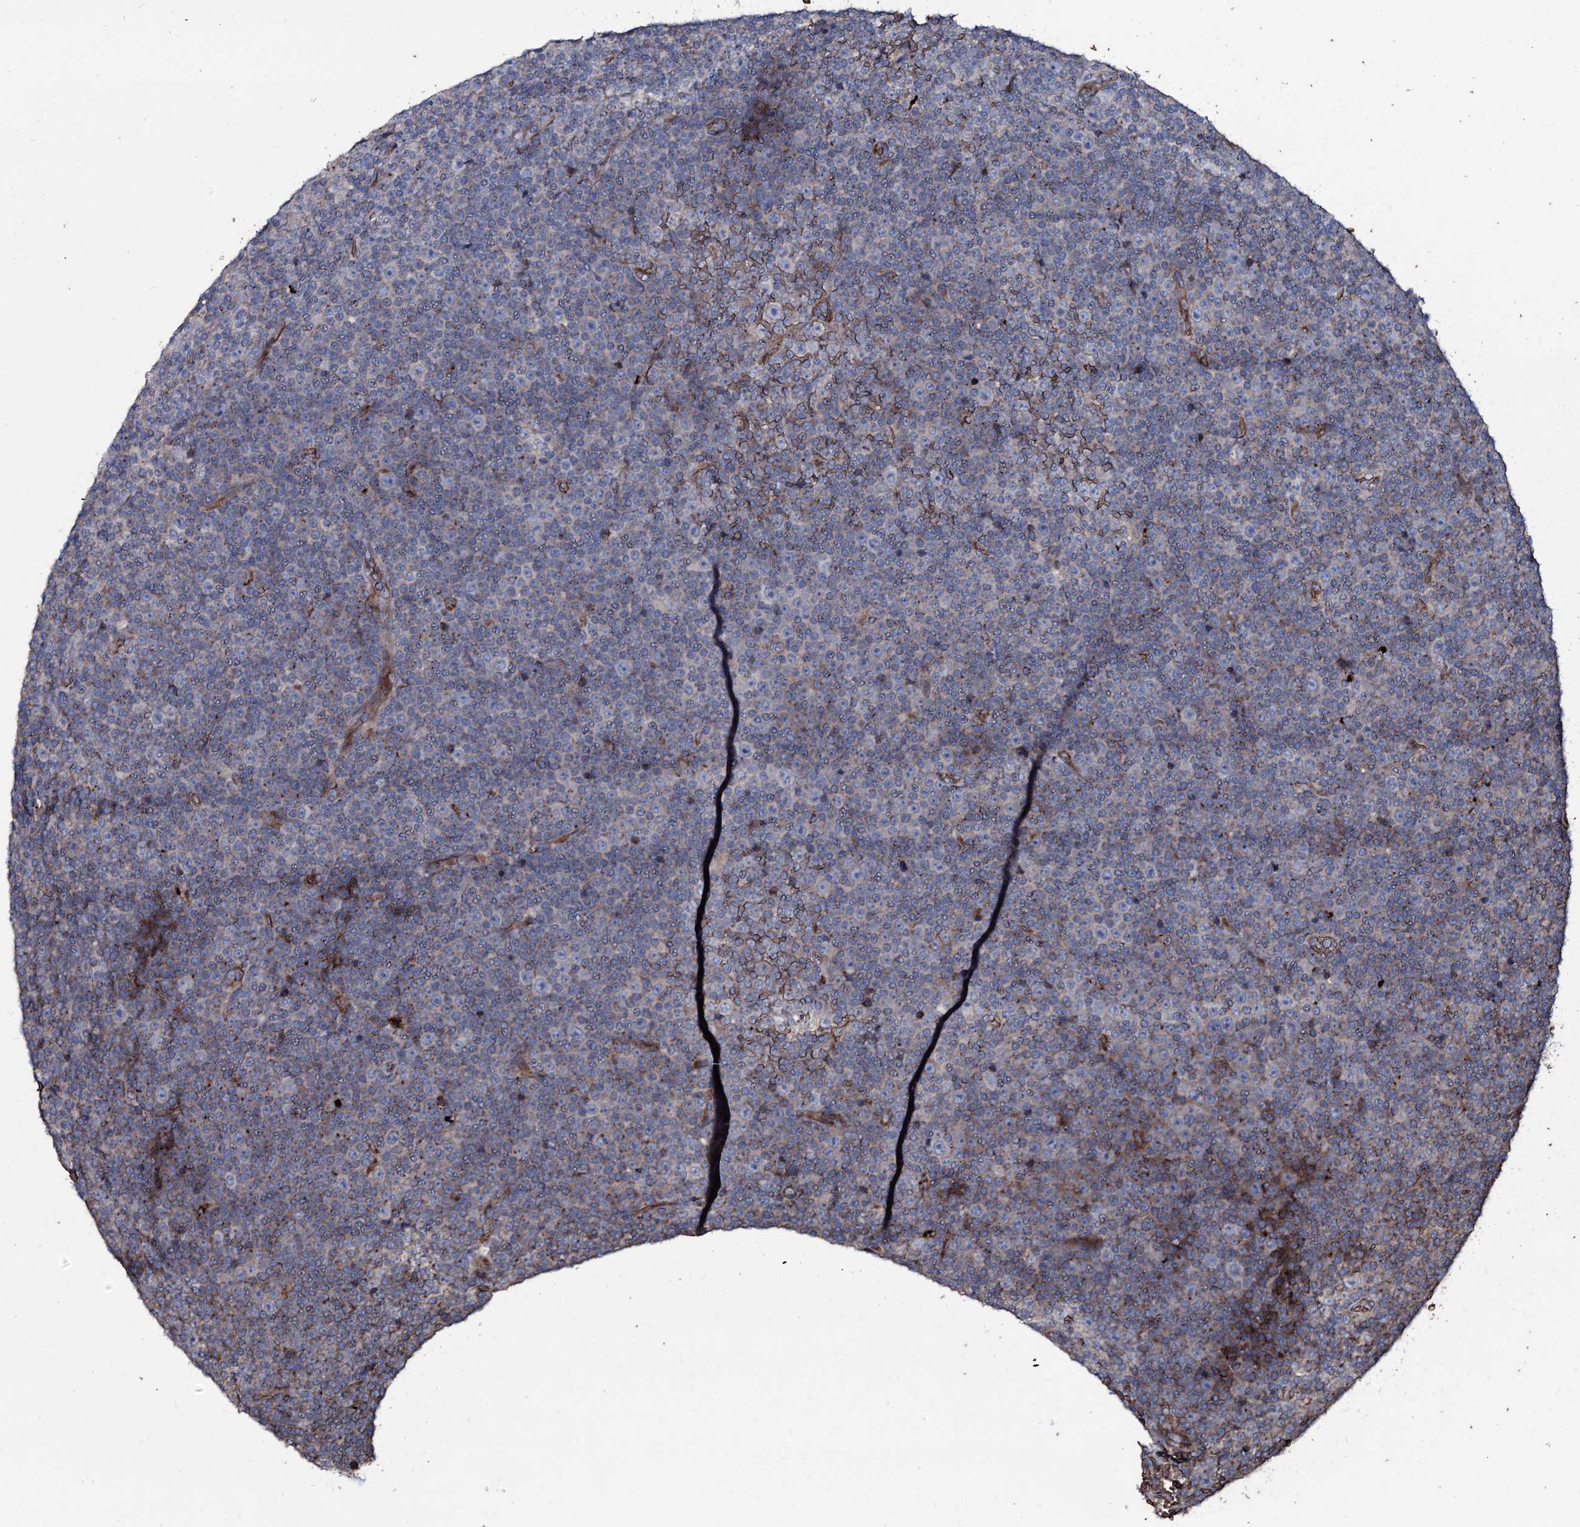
{"staining": {"intensity": "negative", "quantity": "none", "location": "none"}, "tissue": "lymphoma", "cell_type": "Tumor cells", "image_type": "cancer", "snomed": [{"axis": "morphology", "description": "Malignant lymphoma, non-Hodgkin's type, Low grade"}, {"axis": "topography", "description": "Lymph node"}], "caption": "There is no significant expression in tumor cells of low-grade malignant lymphoma, non-Hodgkin's type.", "gene": "ZSWIM8", "patient": {"sex": "female", "age": 67}}